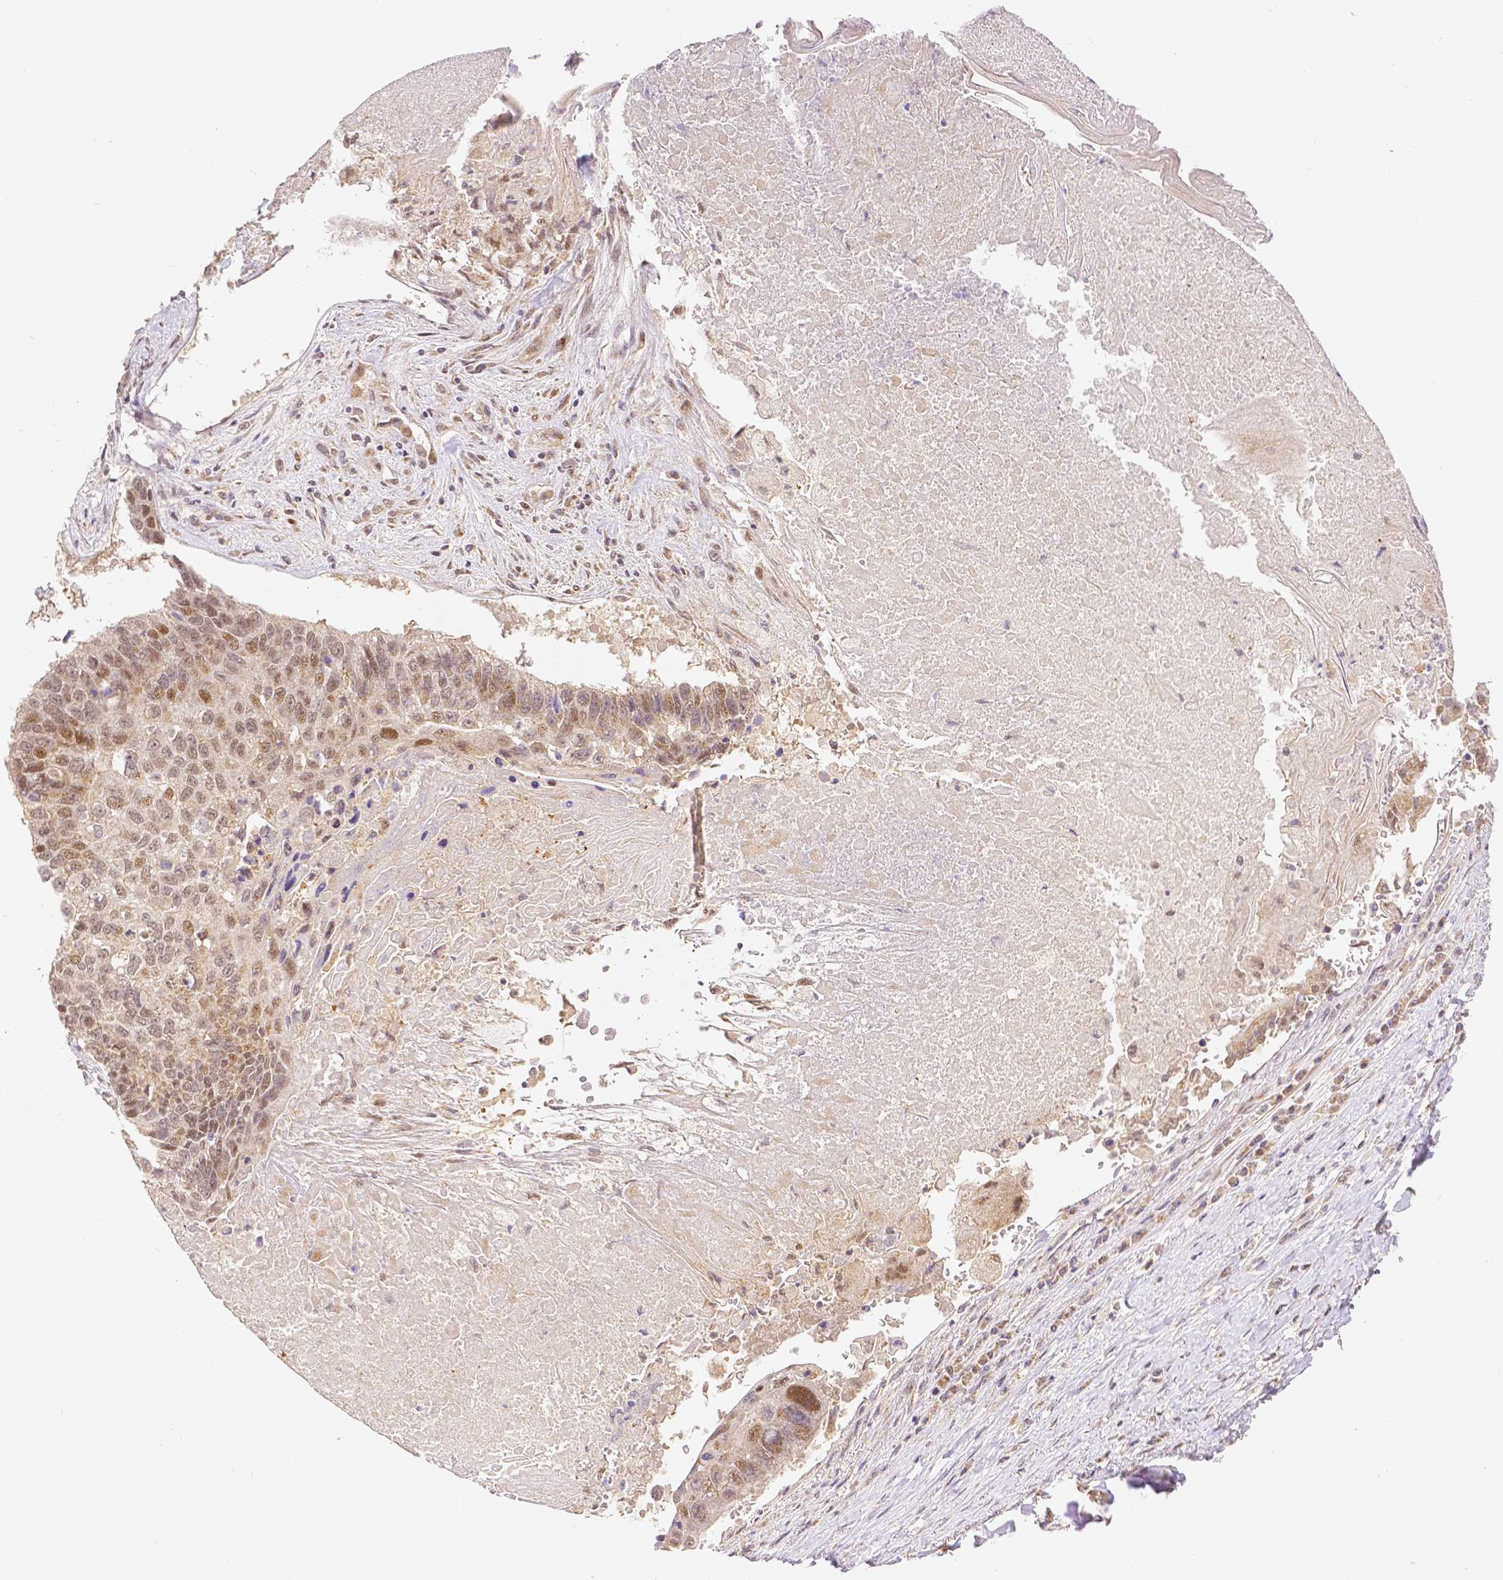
{"staining": {"intensity": "moderate", "quantity": "25%-75%", "location": "nuclear"}, "tissue": "lung cancer", "cell_type": "Tumor cells", "image_type": "cancer", "snomed": [{"axis": "morphology", "description": "Squamous cell carcinoma, NOS"}, {"axis": "topography", "description": "Lung"}], "caption": "This micrograph demonstrates IHC staining of human squamous cell carcinoma (lung), with medium moderate nuclear staining in approximately 25%-75% of tumor cells.", "gene": "RHOT1", "patient": {"sex": "male", "age": 73}}